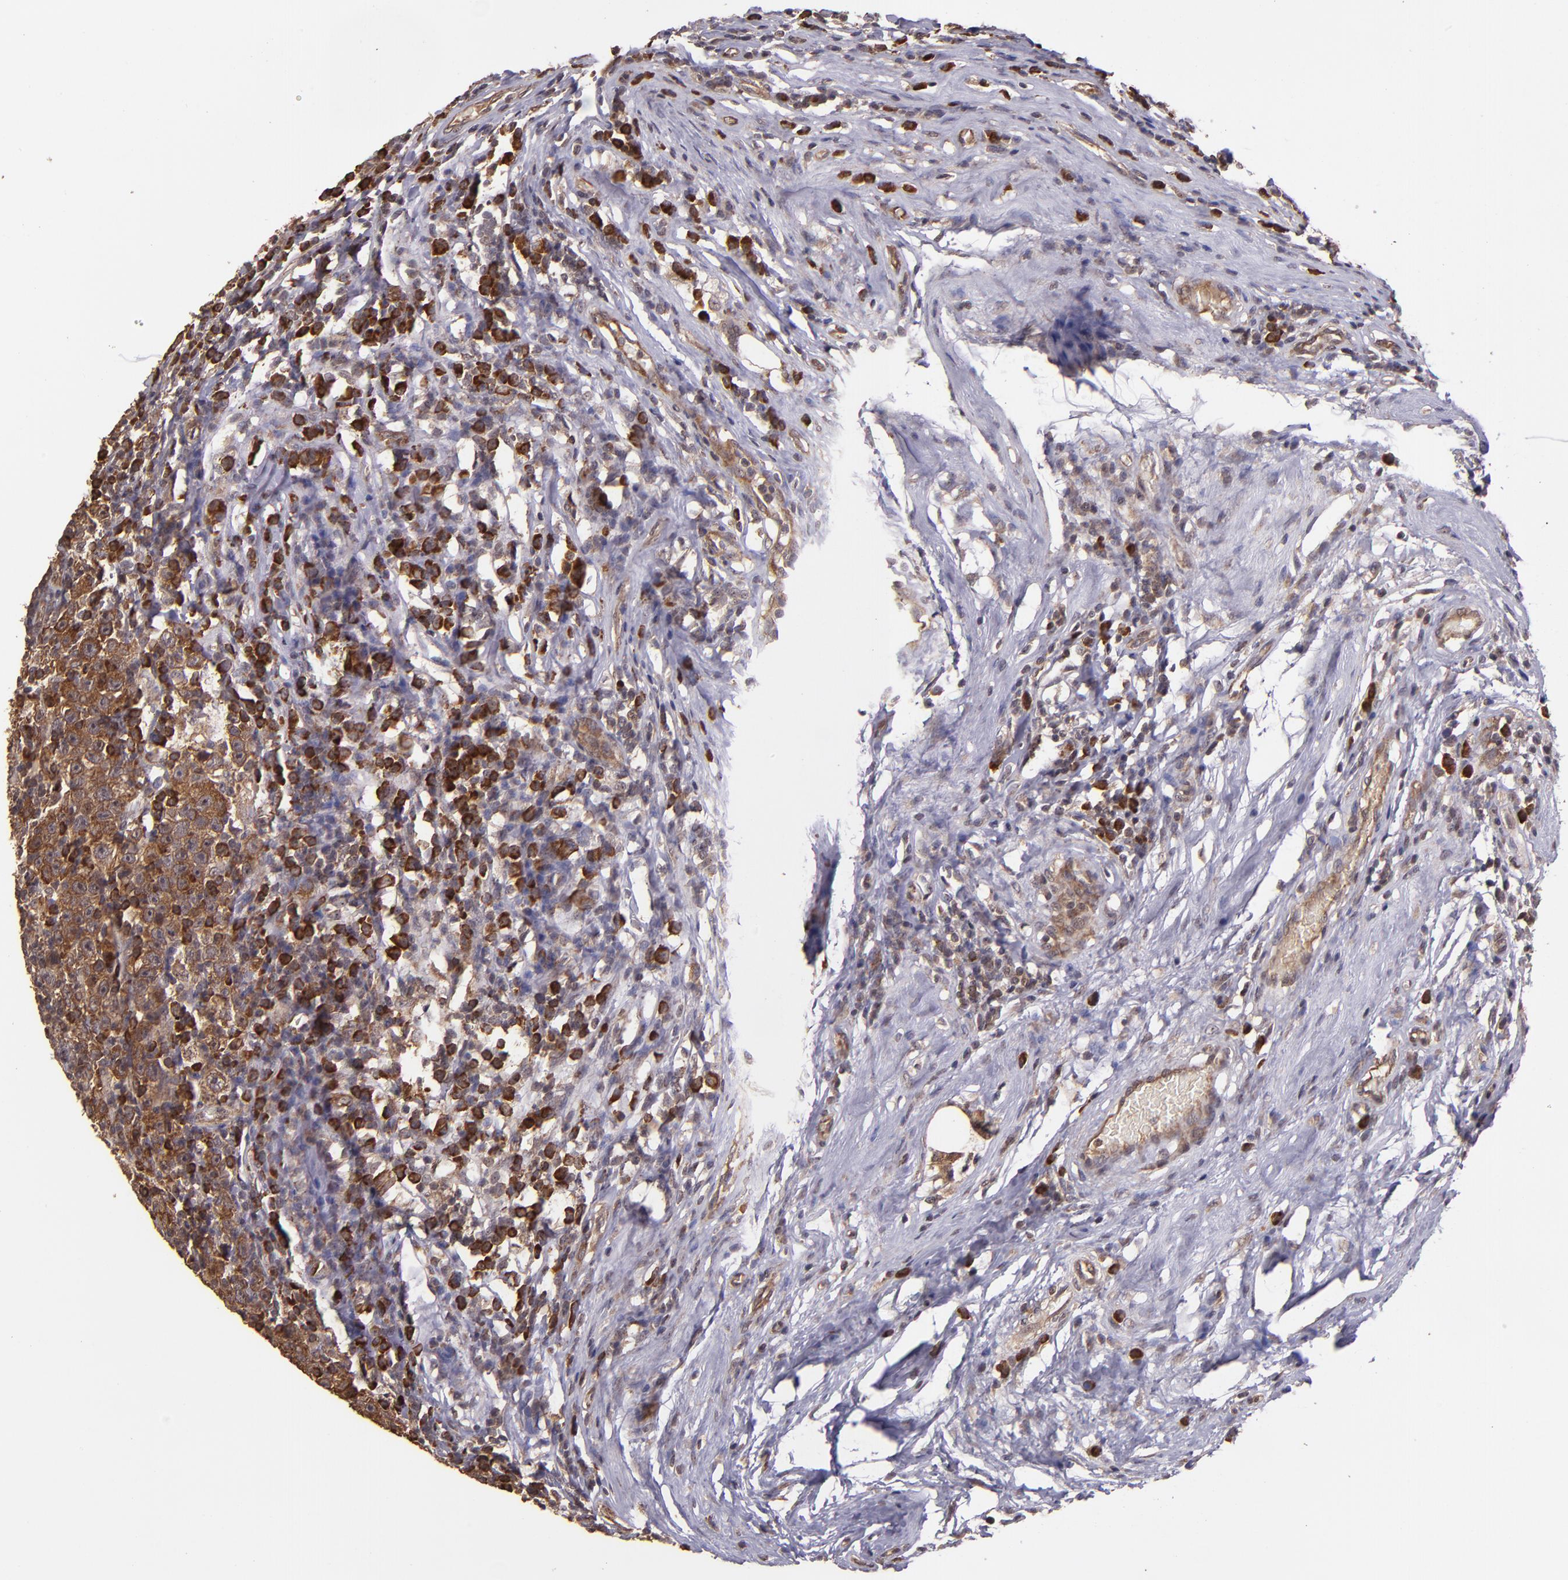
{"staining": {"intensity": "strong", "quantity": ">75%", "location": "cytoplasmic/membranous"}, "tissue": "testis cancer", "cell_type": "Tumor cells", "image_type": "cancer", "snomed": [{"axis": "morphology", "description": "Seminoma, NOS"}, {"axis": "topography", "description": "Testis"}], "caption": "Approximately >75% of tumor cells in human testis cancer (seminoma) display strong cytoplasmic/membranous protein expression as visualized by brown immunohistochemical staining.", "gene": "USP51", "patient": {"sex": "male", "age": 43}}